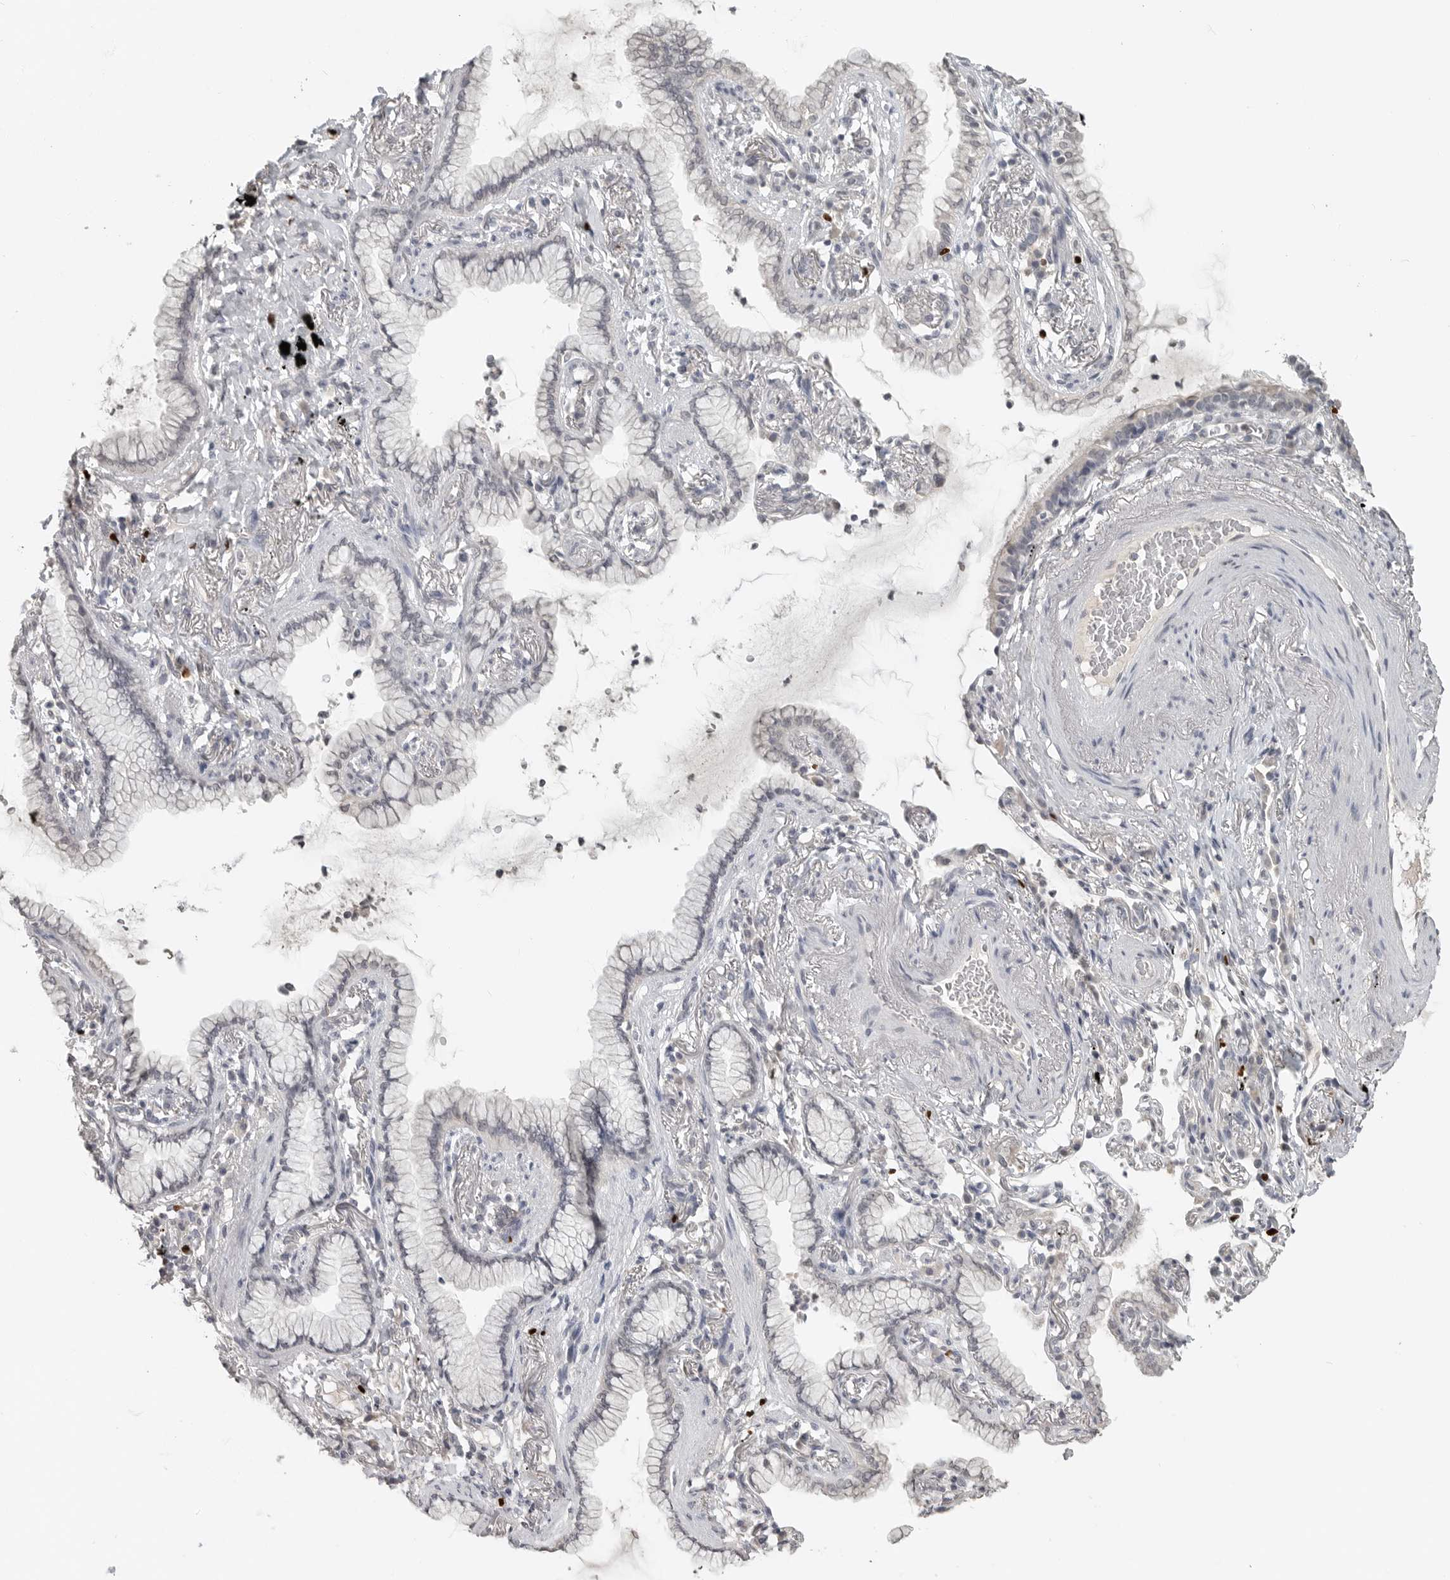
{"staining": {"intensity": "negative", "quantity": "none", "location": "none"}, "tissue": "lung cancer", "cell_type": "Tumor cells", "image_type": "cancer", "snomed": [{"axis": "morphology", "description": "Adenocarcinoma, NOS"}, {"axis": "topography", "description": "Lung"}], "caption": "Photomicrograph shows no significant protein expression in tumor cells of lung cancer (adenocarcinoma).", "gene": "FOXP3", "patient": {"sex": "female", "age": 70}}